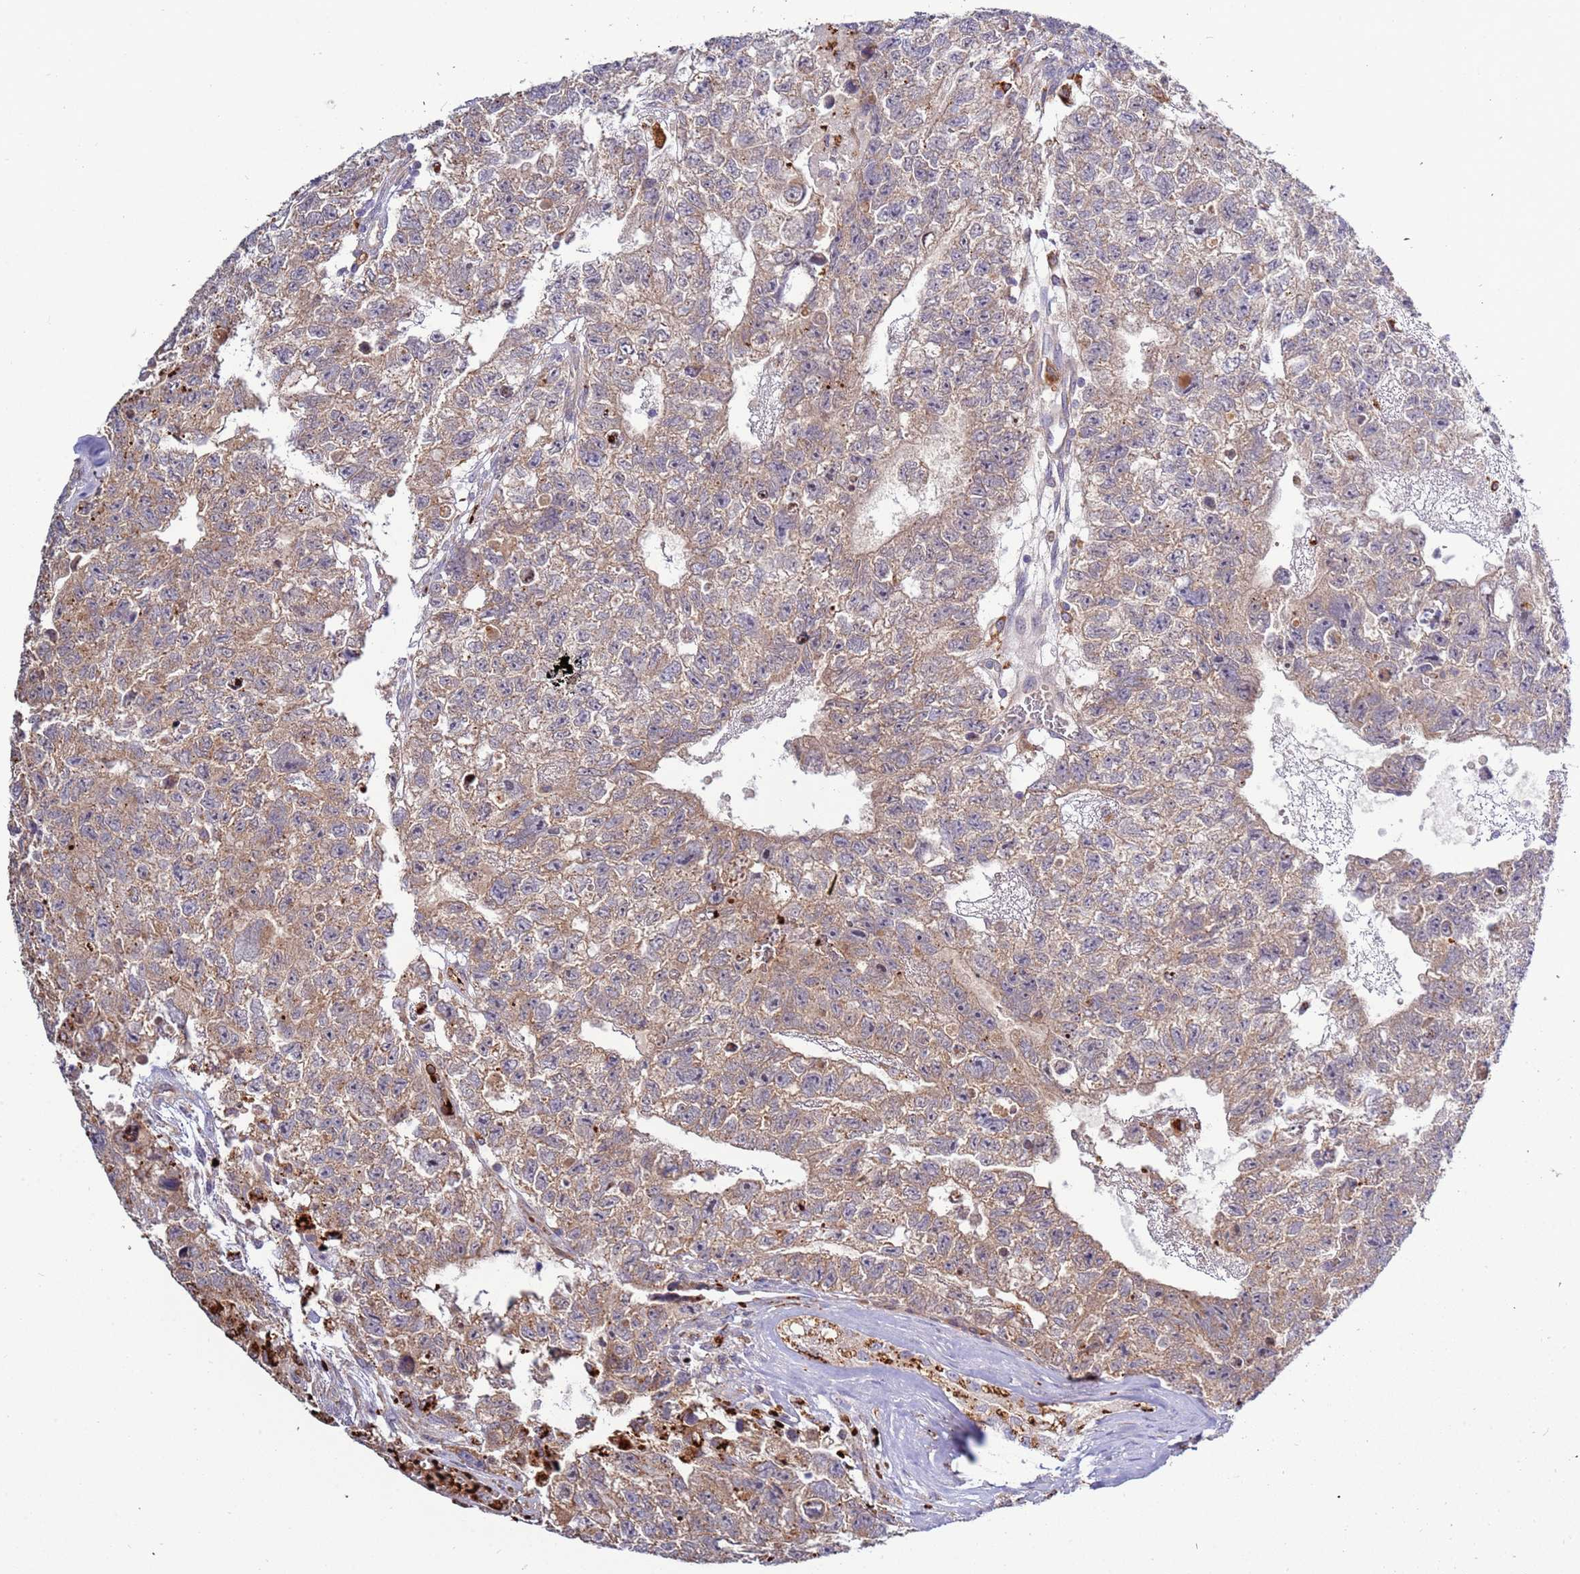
{"staining": {"intensity": "weak", "quantity": "25%-75%", "location": "cytoplasmic/membranous"}, "tissue": "testis cancer", "cell_type": "Tumor cells", "image_type": "cancer", "snomed": [{"axis": "morphology", "description": "Carcinoma, Embryonal, NOS"}, {"axis": "topography", "description": "Testis"}], "caption": "Immunohistochemistry (IHC) of human testis embryonal carcinoma demonstrates low levels of weak cytoplasmic/membranous positivity in about 25%-75% of tumor cells.", "gene": "VPS36", "patient": {"sex": "male", "age": 26}}